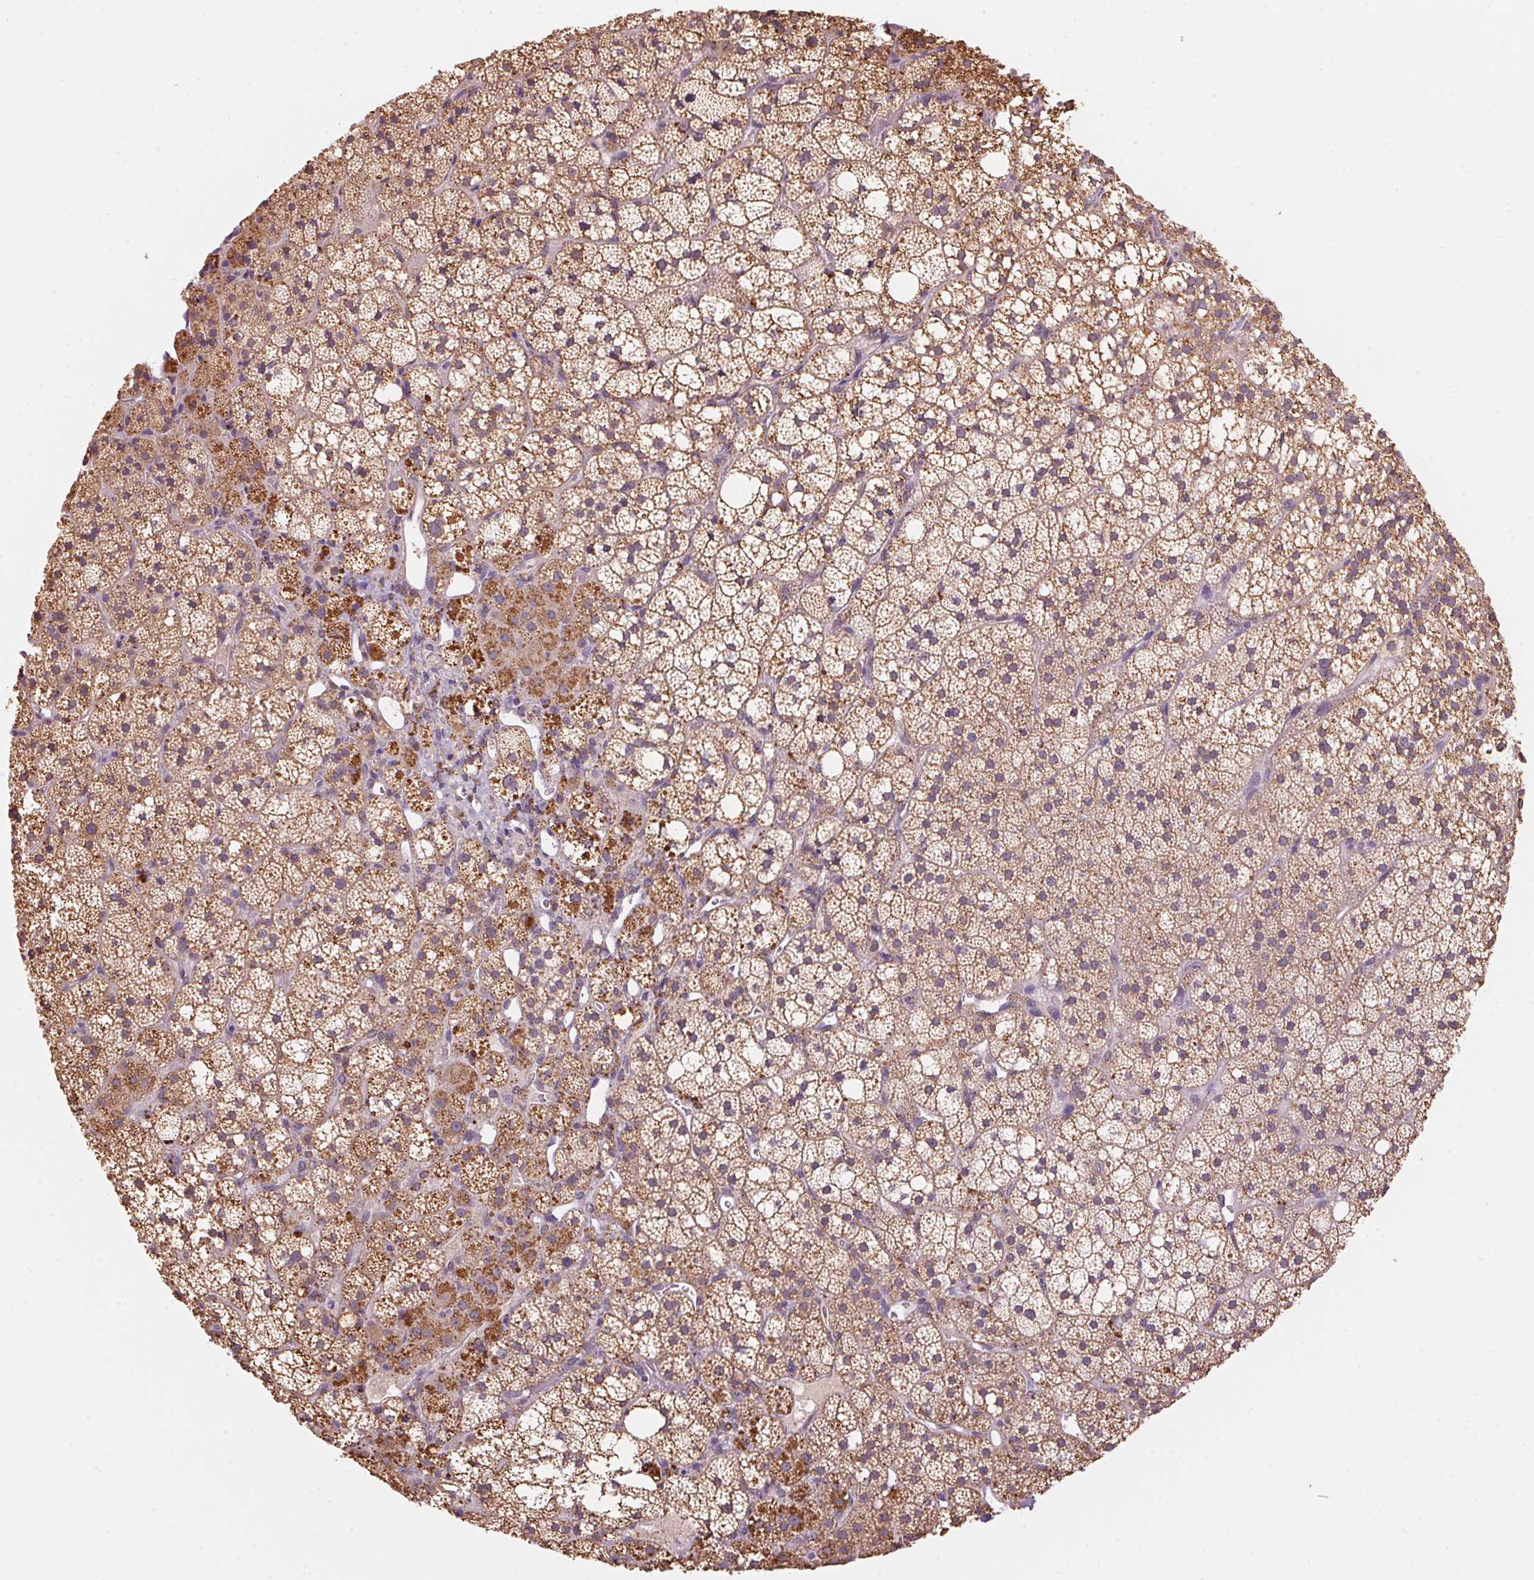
{"staining": {"intensity": "moderate", "quantity": ">75%", "location": "cytoplasmic/membranous"}, "tissue": "adrenal gland", "cell_type": "Glandular cells", "image_type": "normal", "snomed": [{"axis": "morphology", "description": "Normal tissue, NOS"}, {"axis": "topography", "description": "Adrenal gland"}], "caption": "Immunohistochemistry (DAB) staining of normal human adrenal gland displays moderate cytoplasmic/membranous protein expression in about >75% of glandular cells.", "gene": "ADH5", "patient": {"sex": "male", "age": 53}}